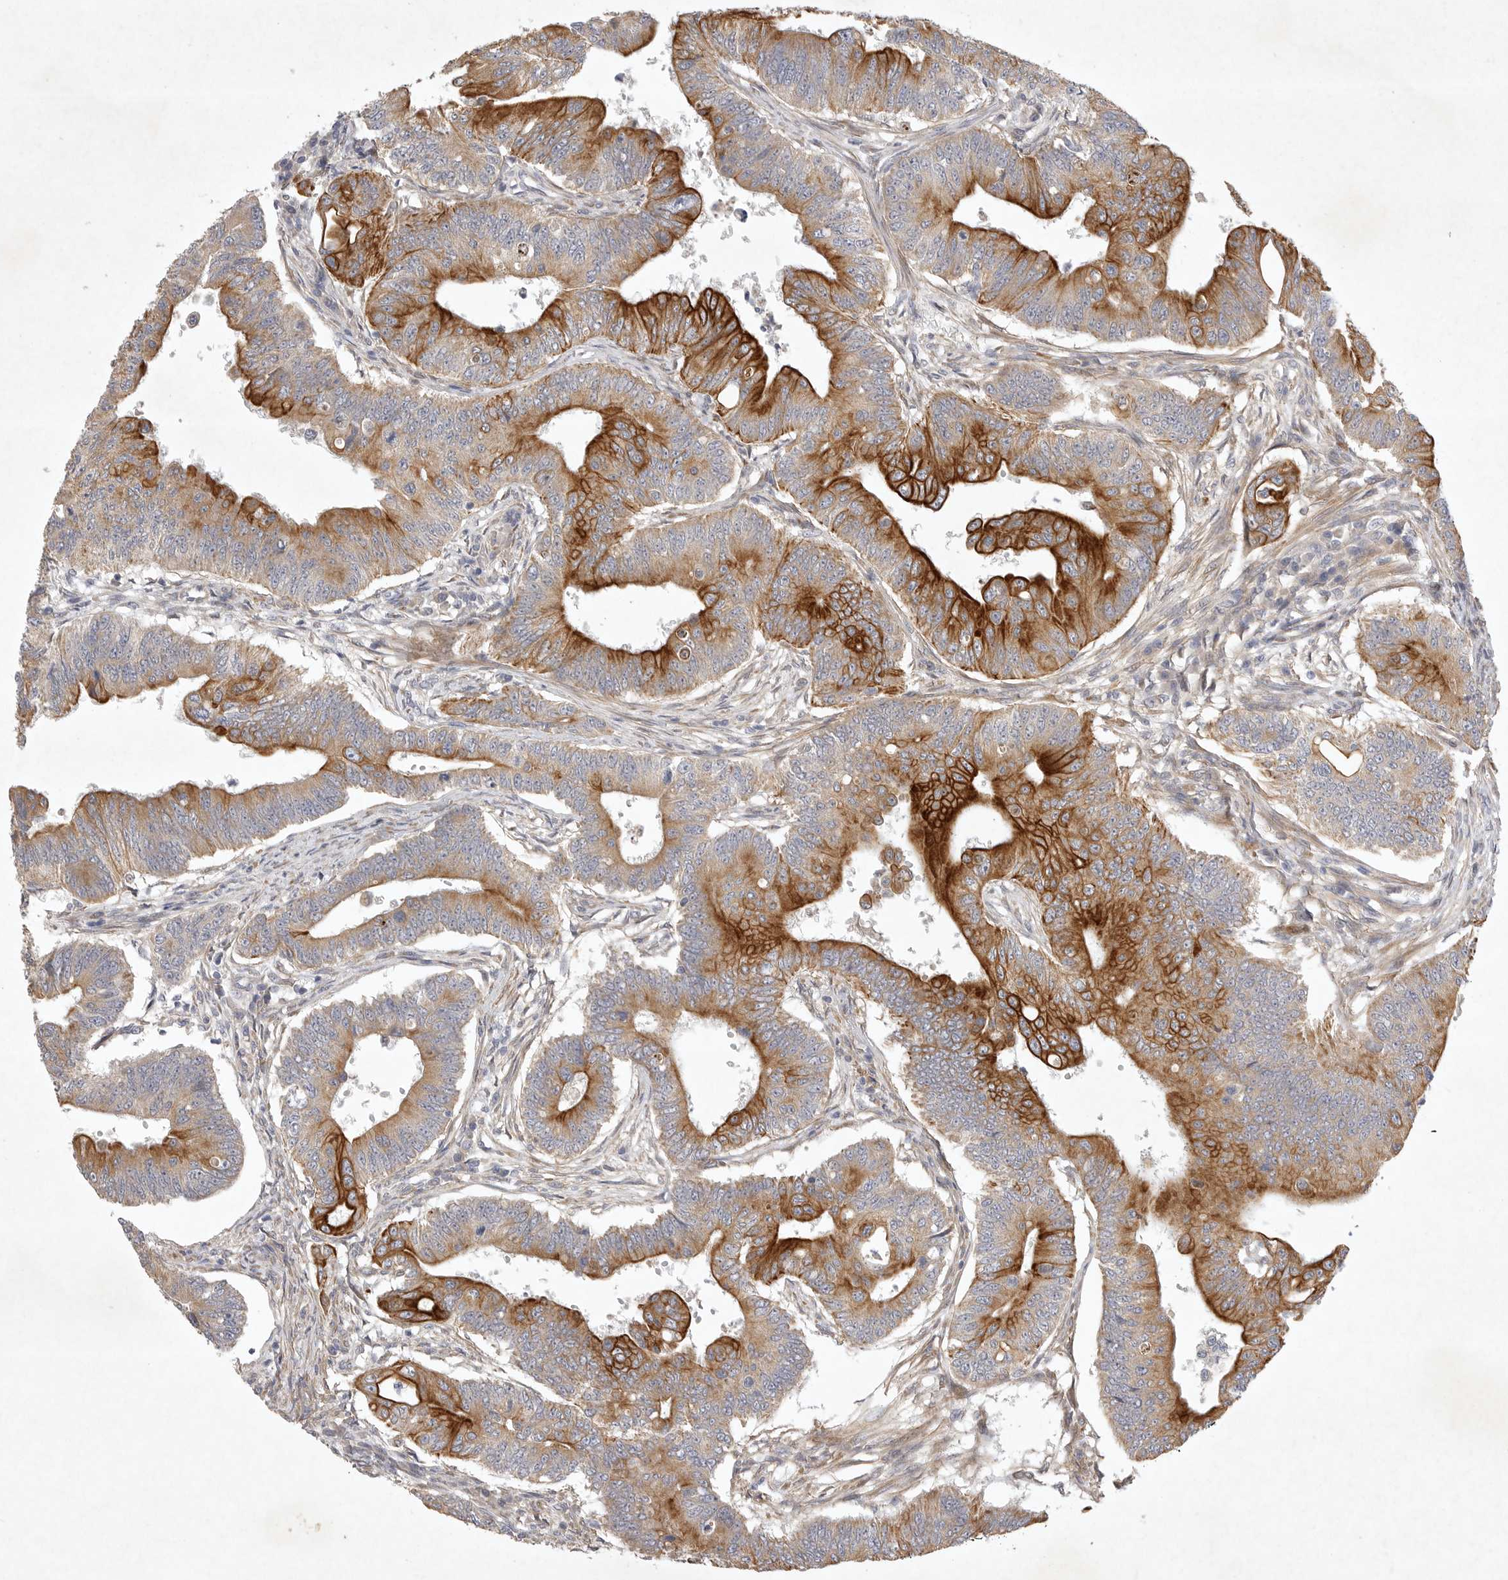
{"staining": {"intensity": "strong", "quantity": ">75%", "location": "cytoplasmic/membranous"}, "tissue": "colorectal cancer", "cell_type": "Tumor cells", "image_type": "cancer", "snomed": [{"axis": "morphology", "description": "Adenoma, NOS"}, {"axis": "morphology", "description": "Adenocarcinoma, NOS"}, {"axis": "topography", "description": "Colon"}], "caption": "A high amount of strong cytoplasmic/membranous staining is identified in about >75% of tumor cells in colorectal cancer tissue. (DAB IHC, brown staining for protein, blue staining for nuclei).", "gene": "BZW2", "patient": {"sex": "male", "age": 79}}